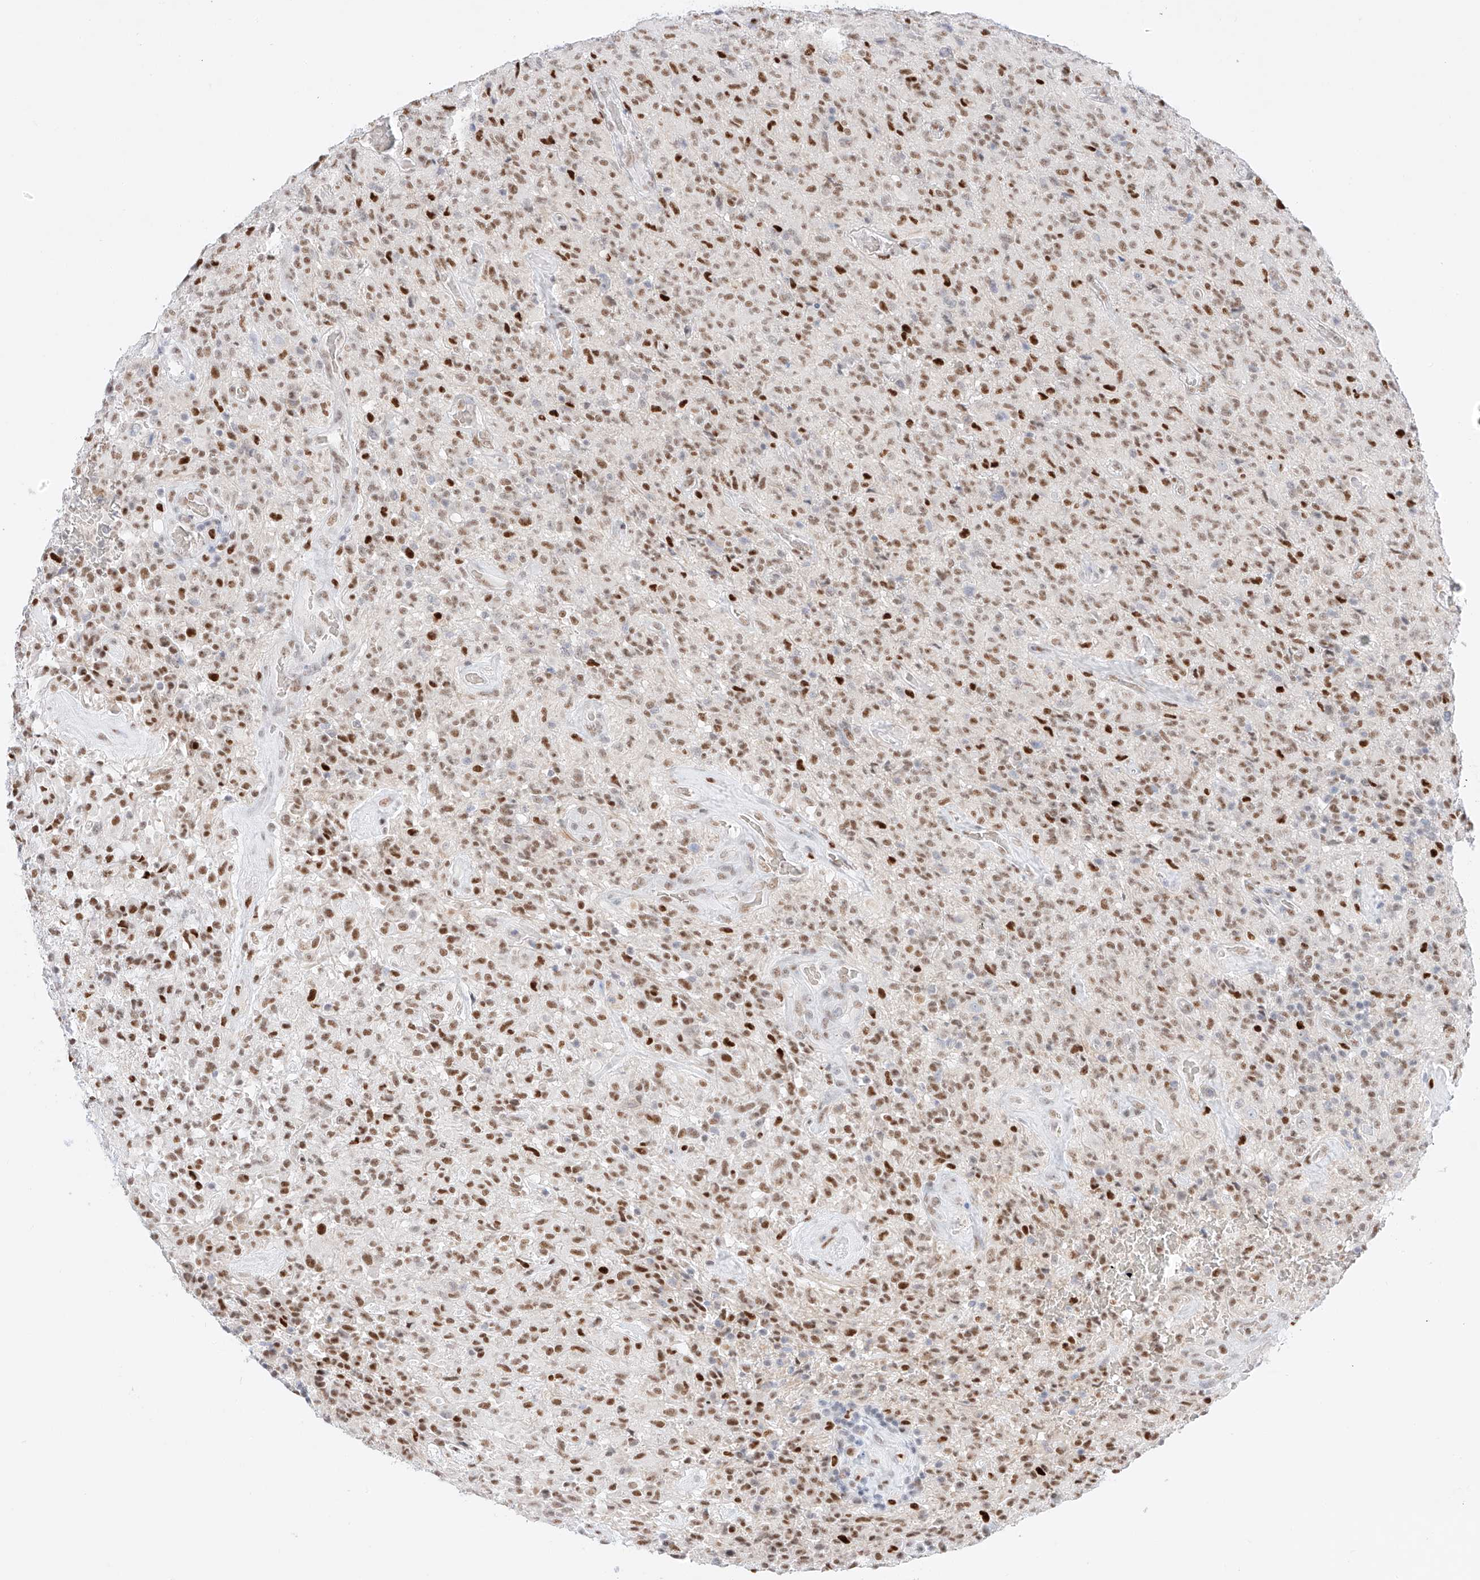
{"staining": {"intensity": "moderate", "quantity": ">75%", "location": "nuclear"}, "tissue": "glioma", "cell_type": "Tumor cells", "image_type": "cancer", "snomed": [{"axis": "morphology", "description": "Glioma, malignant, High grade"}, {"axis": "topography", "description": "Brain"}], "caption": "Immunohistochemistry (DAB (3,3'-diaminobenzidine)) staining of malignant glioma (high-grade) displays moderate nuclear protein expression in approximately >75% of tumor cells.", "gene": "APIP", "patient": {"sex": "female", "age": 57}}